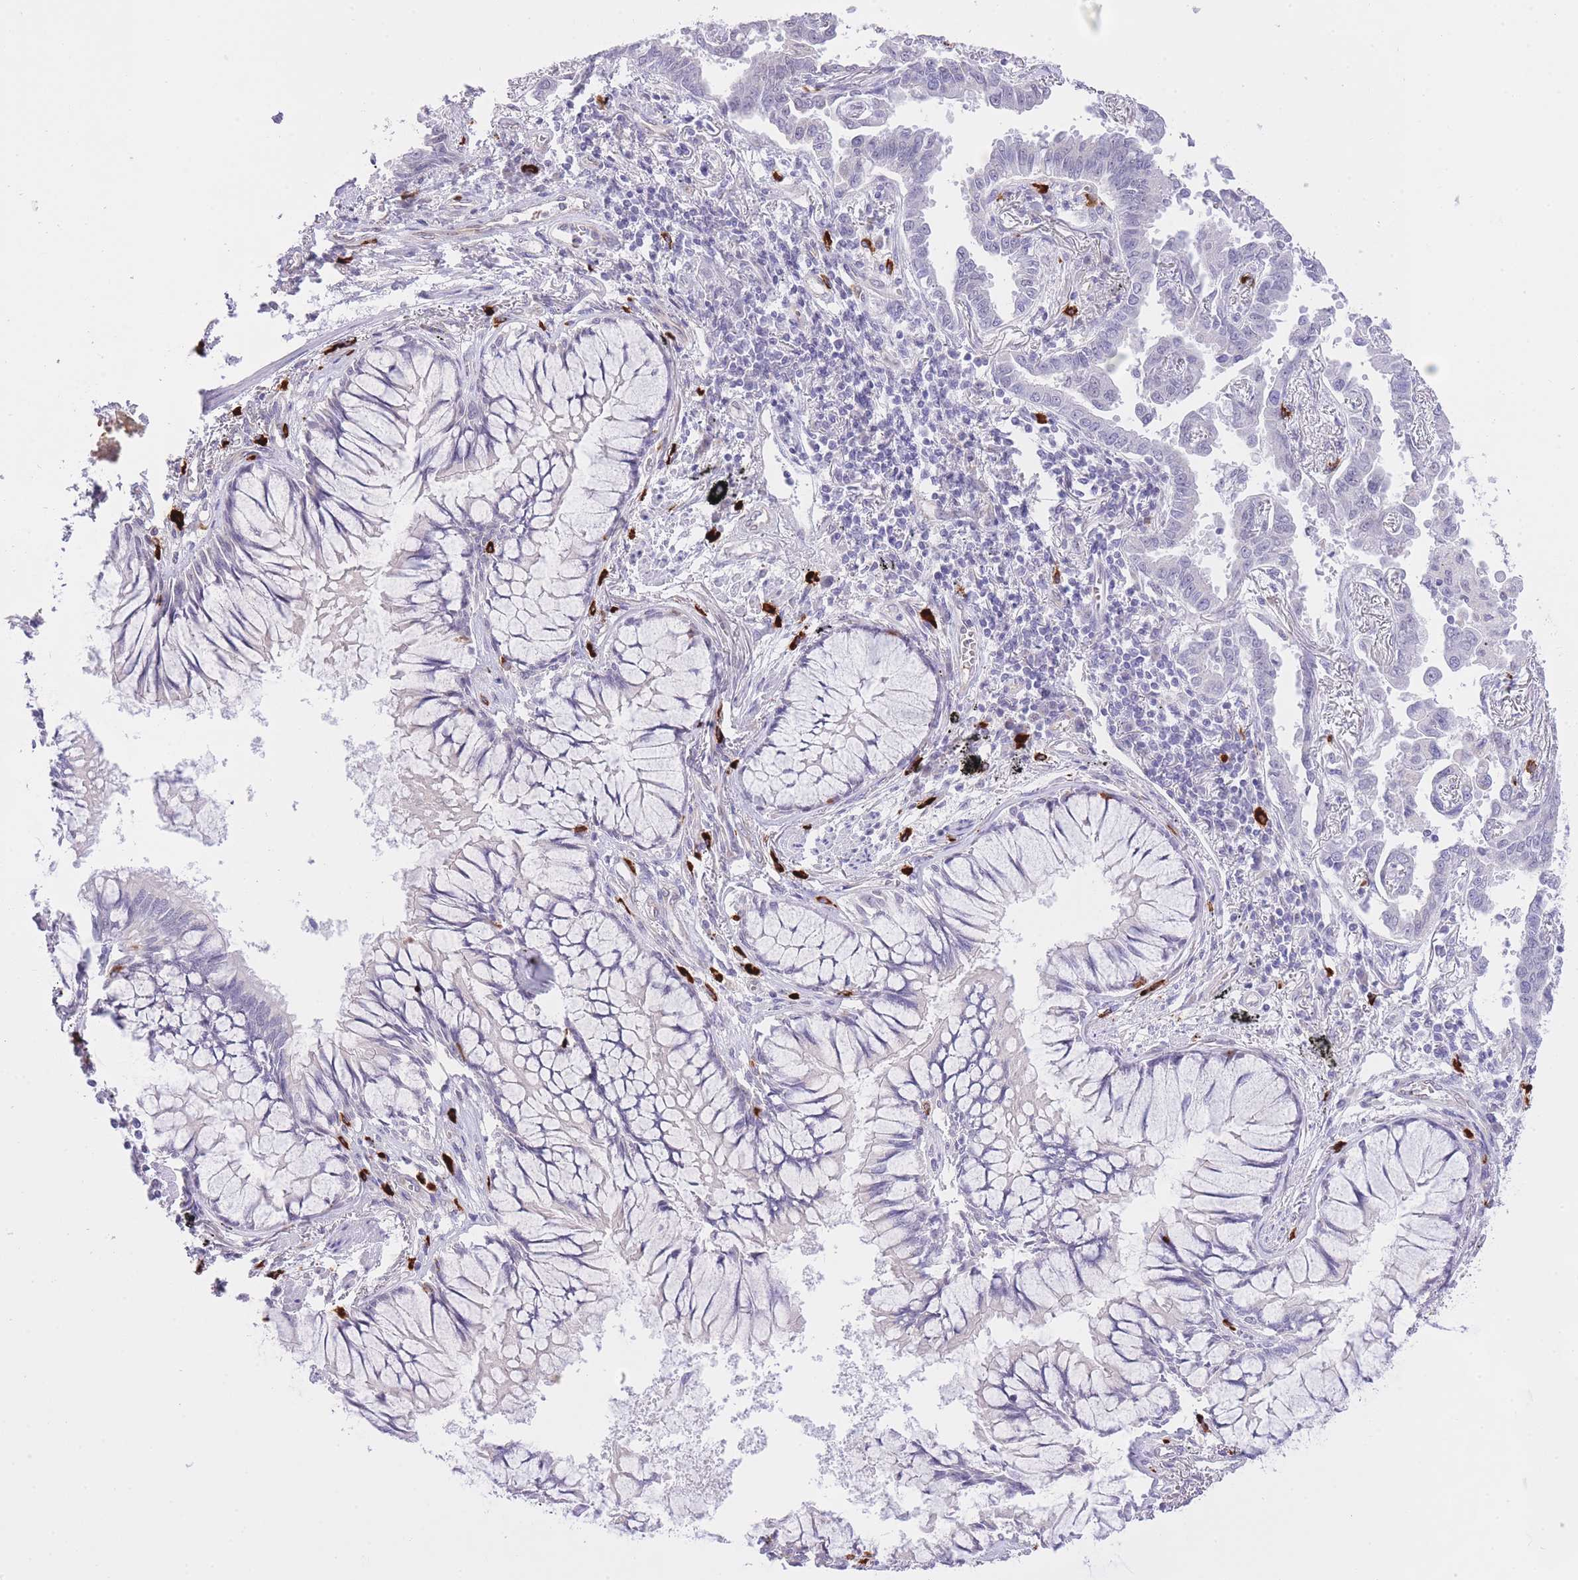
{"staining": {"intensity": "weak", "quantity": "<25%", "location": "nuclear"}, "tissue": "lung cancer", "cell_type": "Tumor cells", "image_type": "cancer", "snomed": [{"axis": "morphology", "description": "Adenocarcinoma, NOS"}, {"axis": "topography", "description": "Lung"}], "caption": "The image shows no staining of tumor cells in lung cancer (adenocarcinoma).", "gene": "MEIOSIN", "patient": {"sex": "male", "age": 67}}